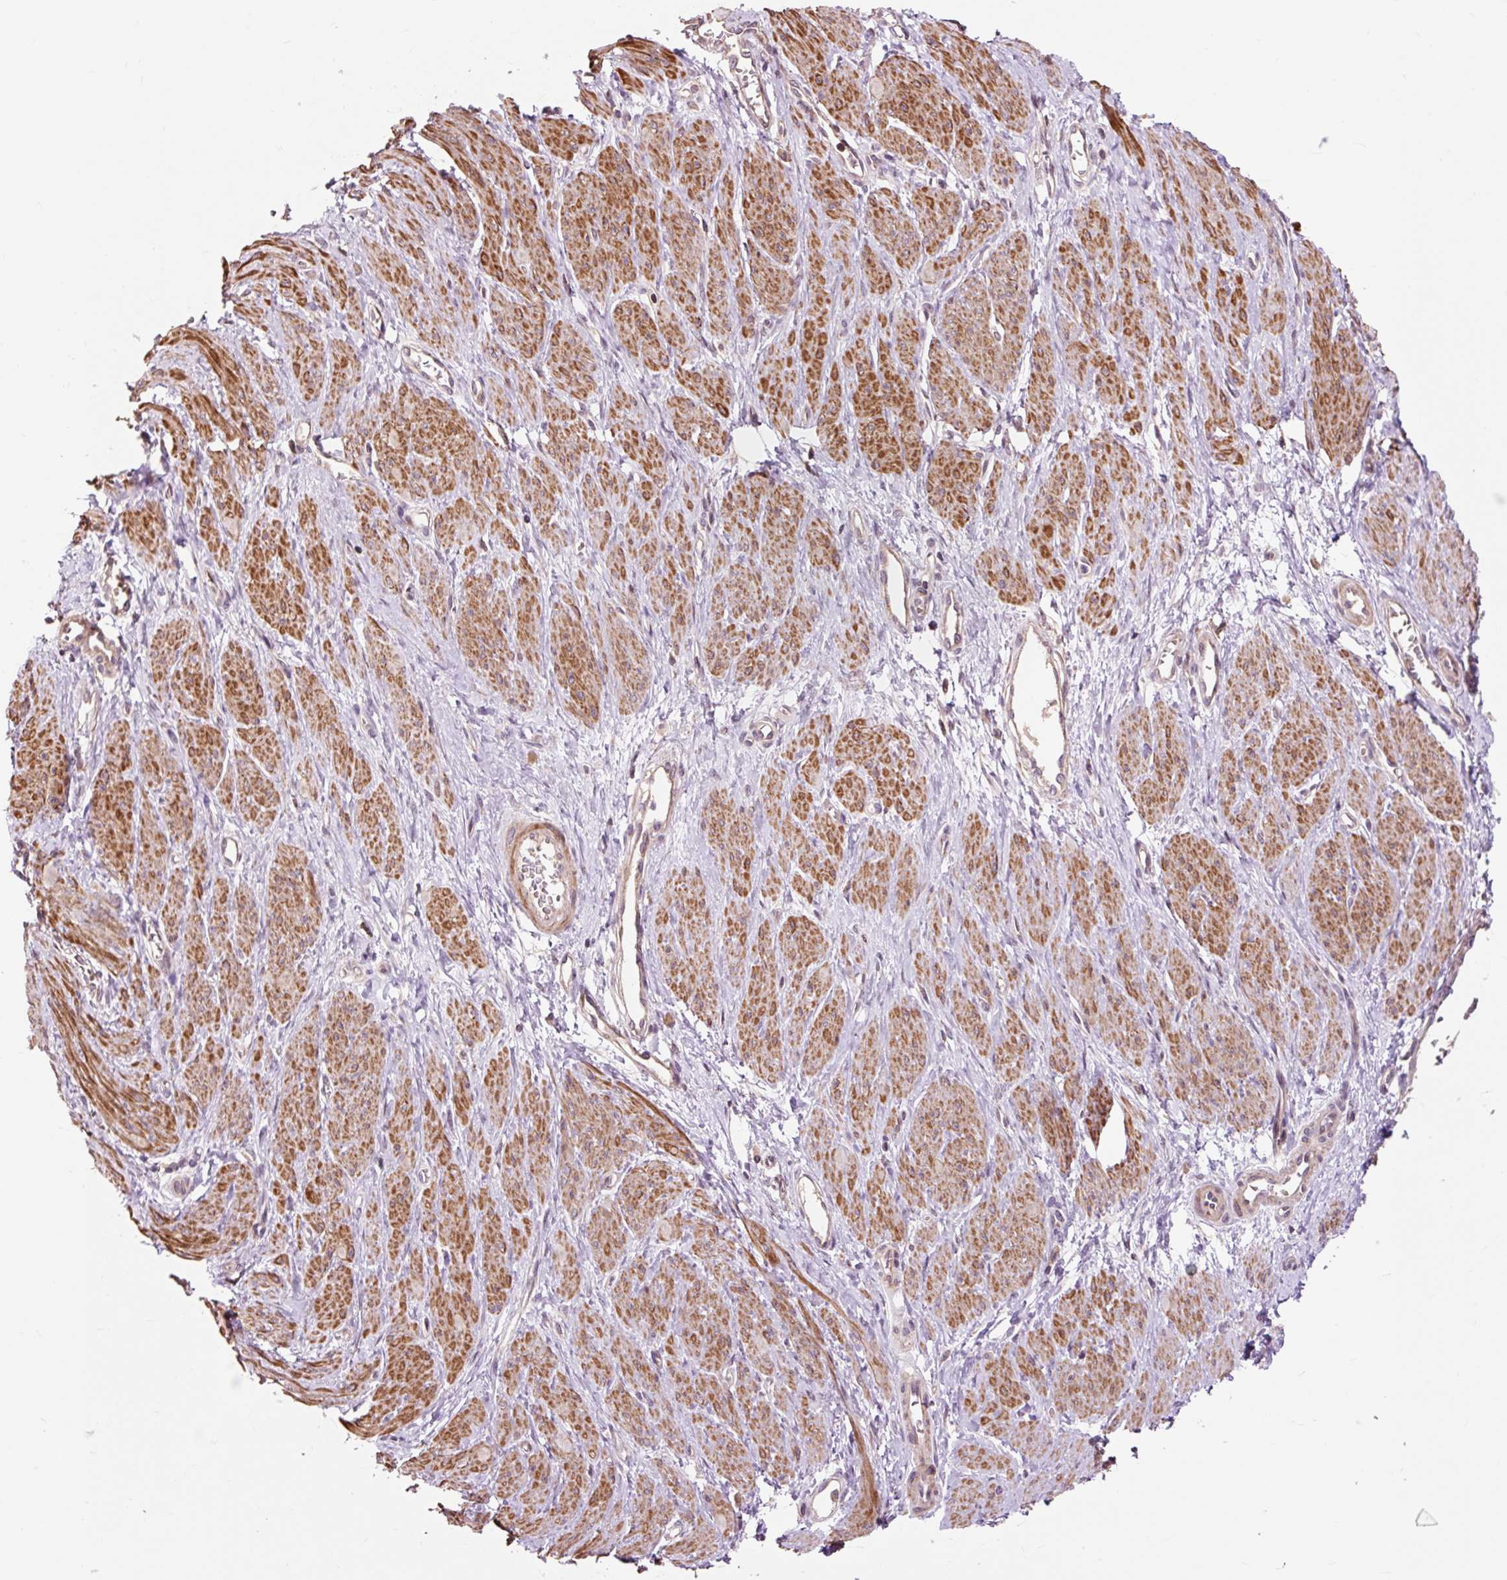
{"staining": {"intensity": "moderate", "quantity": "25%-75%", "location": "cytoplasmic/membranous"}, "tissue": "smooth muscle", "cell_type": "Smooth muscle cells", "image_type": "normal", "snomed": [{"axis": "morphology", "description": "Normal tissue, NOS"}, {"axis": "topography", "description": "Smooth muscle"}, {"axis": "topography", "description": "Uterus"}], "caption": "The image reveals a brown stain indicating the presence of a protein in the cytoplasmic/membranous of smooth muscle cells in smooth muscle.", "gene": "PRIMPOL", "patient": {"sex": "female", "age": 39}}